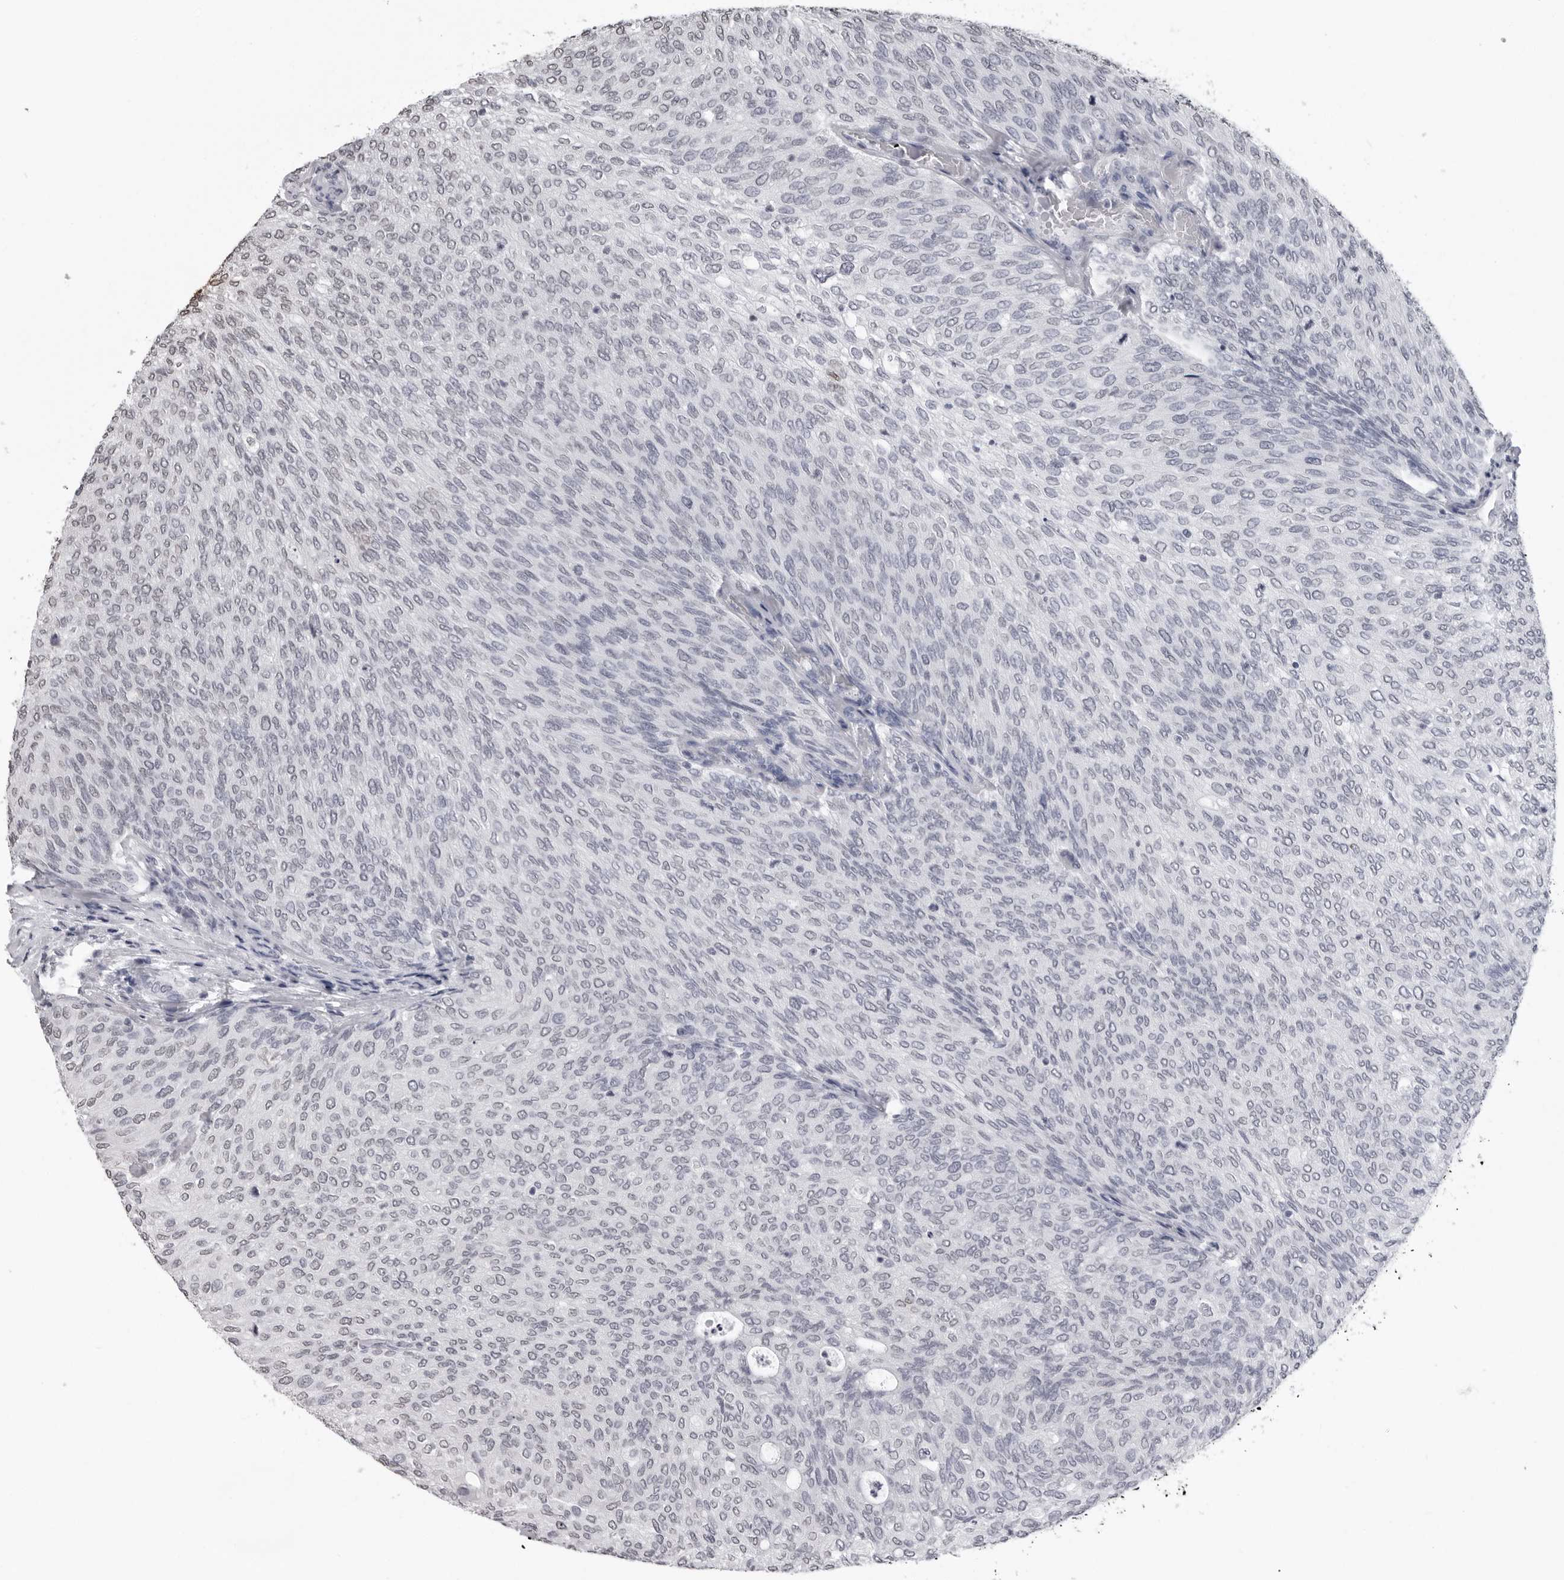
{"staining": {"intensity": "weak", "quantity": "<25%", "location": "nuclear"}, "tissue": "urothelial cancer", "cell_type": "Tumor cells", "image_type": "cancer", "snomed": [{"axis": "morphology", "description": "Urothelial carcinoma, Low grade"}, {"axis": "topography", "description": "Urinary bladder"}], "caption": "This is an immunohistochemistry micrograph of human urothelial cancer. There is no staining in tumor cells.", "gene": "HEPACAM", "patient": {"sex": "female", "age": 79}}